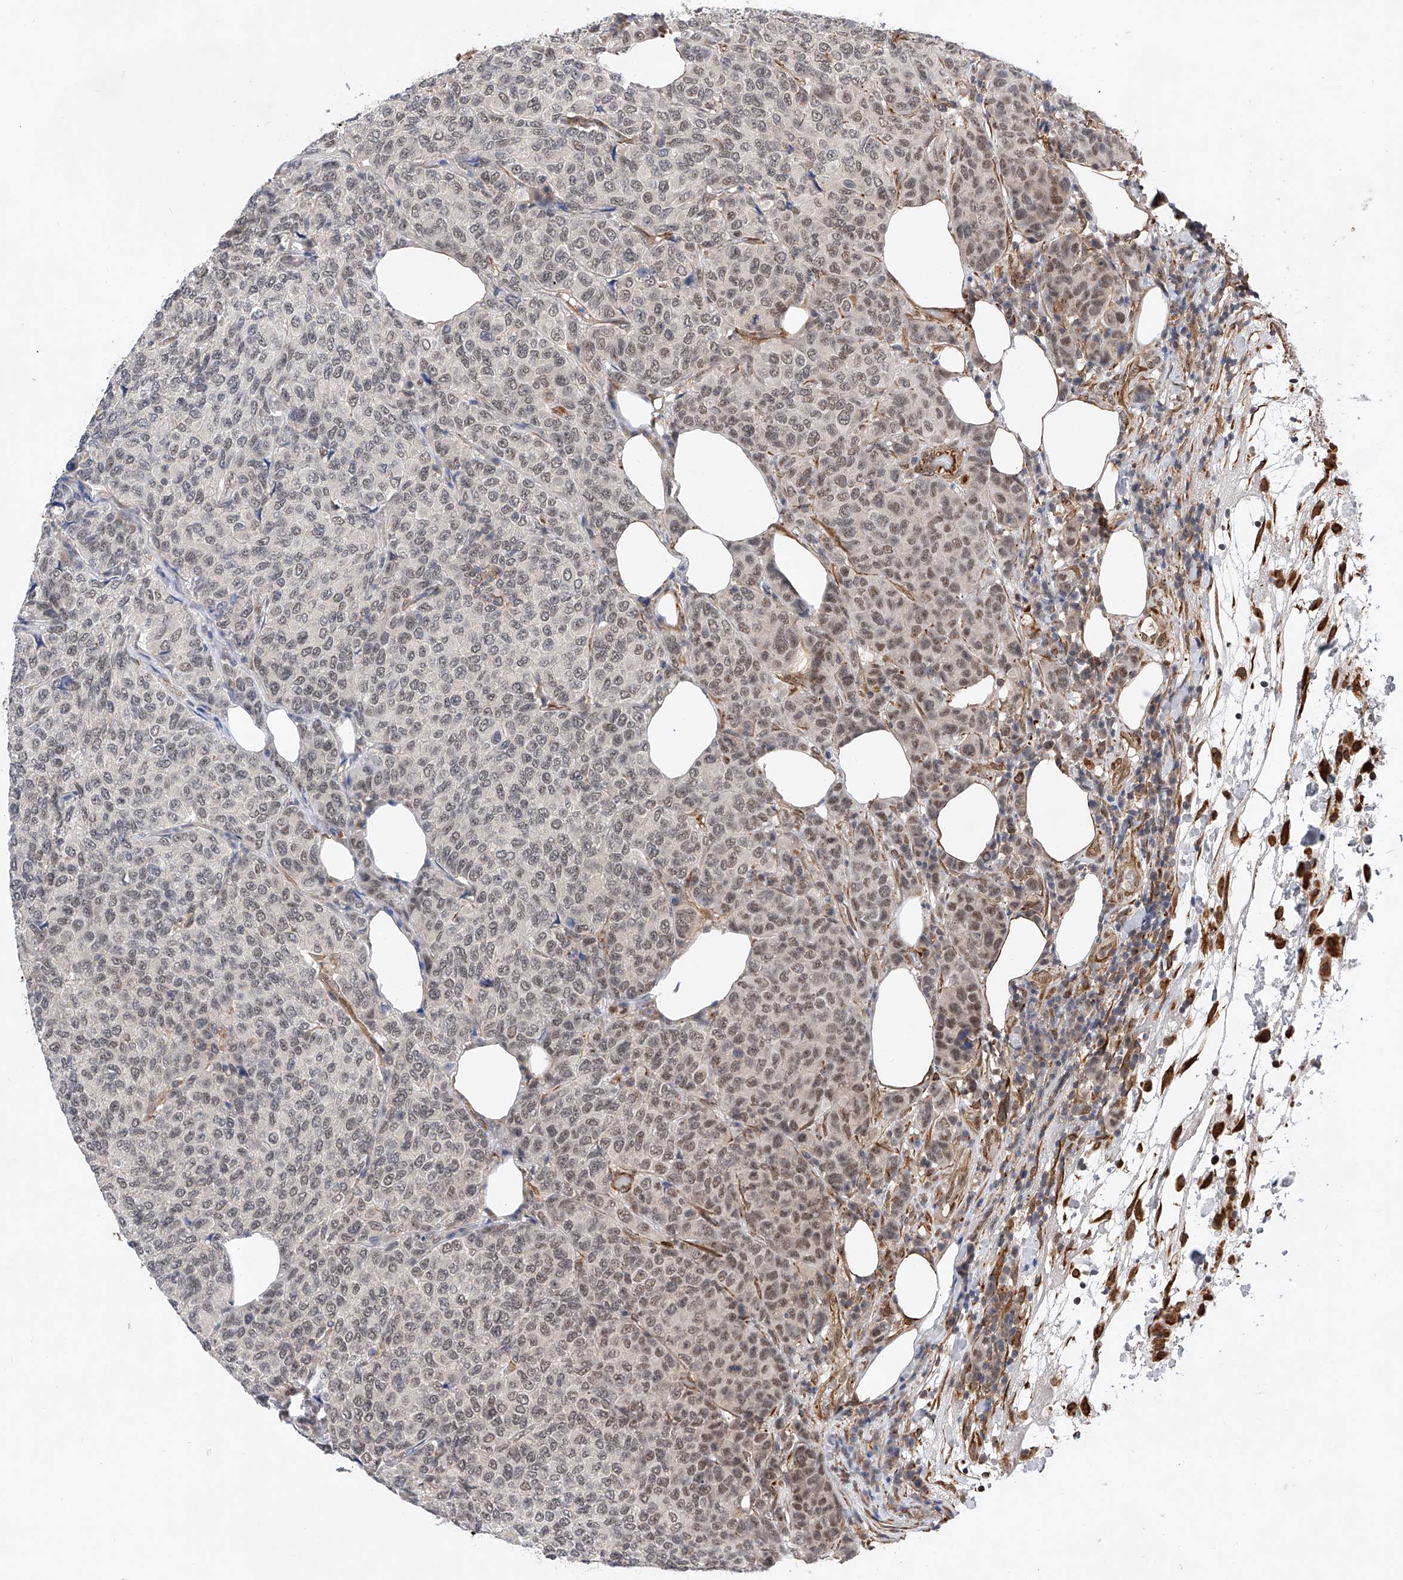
{"staining": {"intensity": "moderate", "quantity": "<25%", "location": "nuclear"}, "tissue": "breast cancer", "cell_type": "Tumor cells", "image_type": "cancer", "snomed": [{"axis": "morphology", "description": "Duct carcinoma"}, {"axis": "topography", "description": "Breast"}], "caption": "IHC photomicrograph of breast cancer (invasive ductal carcinoma) stained for a protein (brown), which demonstrates low levels of moderate nuclear positivity in about <25% of tumor cells.", "gene": "AMD1", "patient": {"sex": "female", "age": 55}}